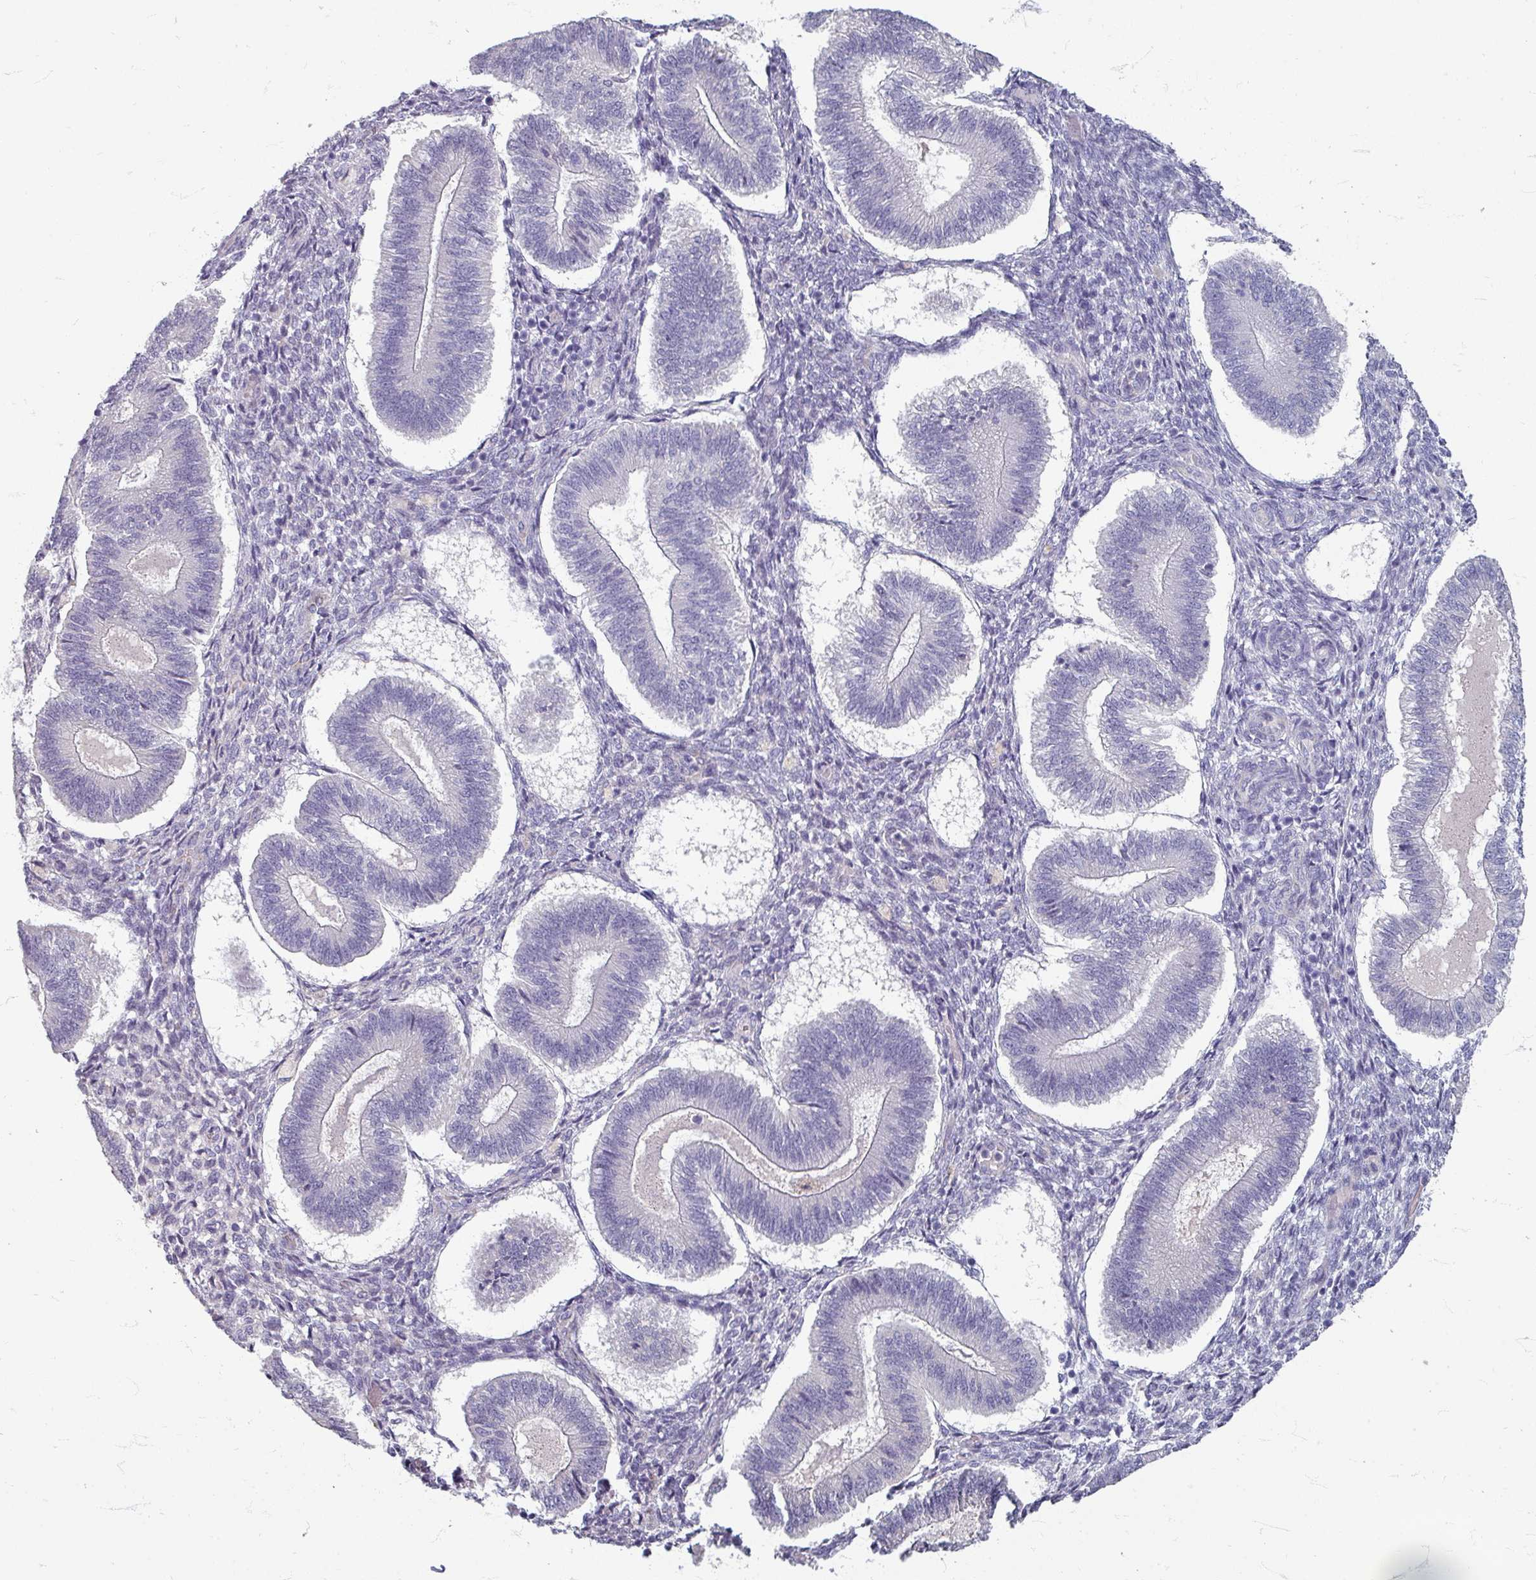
{"staining": {"intensity": "negative", "quantity": "none", "location": "none"}, "tissue": "endometrium", "cell_type": "Cells in endometrial stroma", "image_type": "normal", "snomed": [{"axis": "morphology", "description": "Normal tissue, NOS"}, {"axis": "topography", "description": "Endometrium"}], "caption": "This is an immunohistochemistry (IHC) image of normal endometrium. There is no expression in cells in endometrial stroma.", "gene": "ZNF878", "patient": {"sex": "female", "age": 25}}